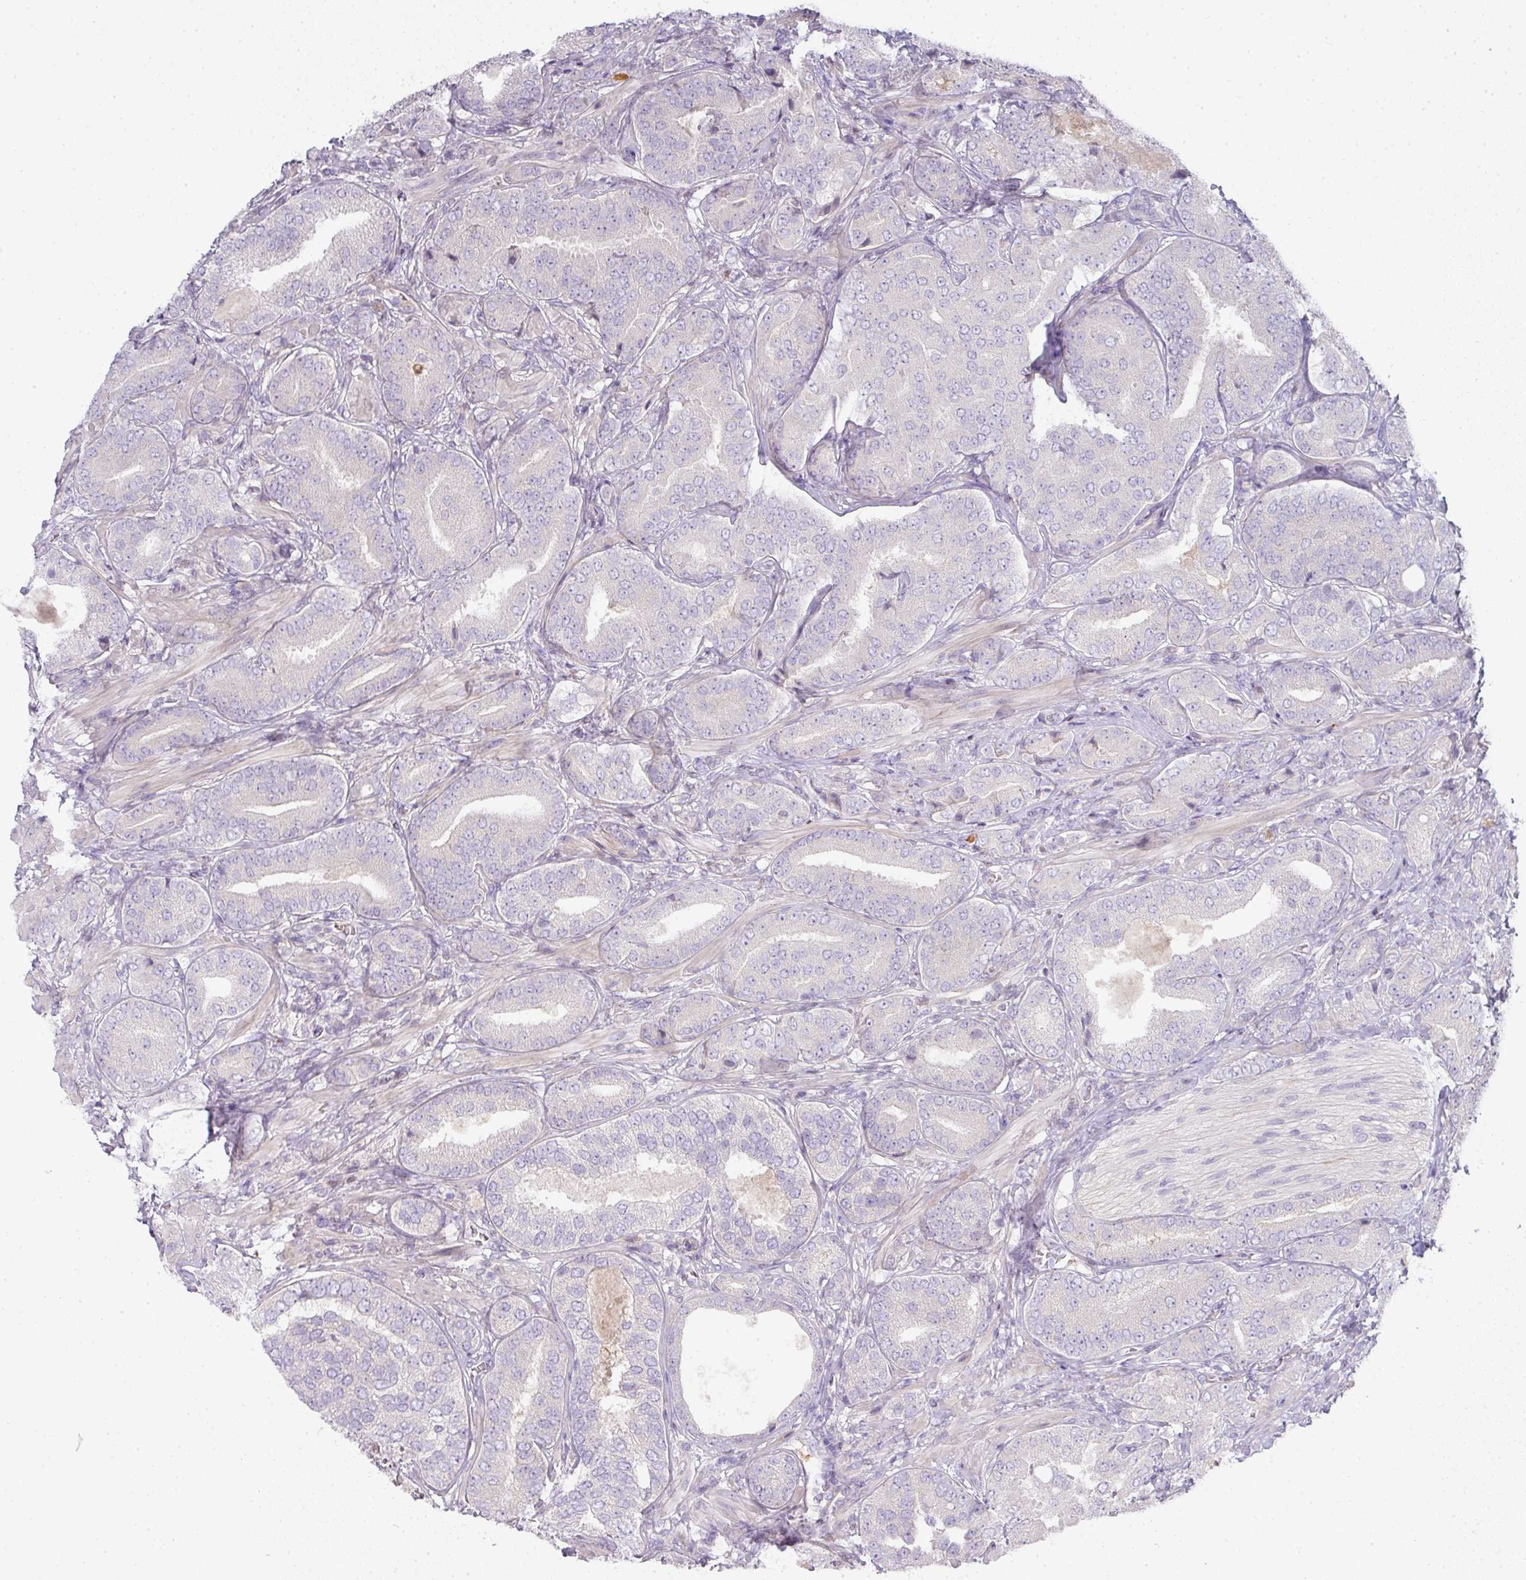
{"staining": {"intensity": "negative", "quantity": "none", "location": "none"}, "tissue": "prostate cancer", "cell_type": "Tumor cells", "image_type": "cancer", "snomed": [{"axis": "morphology", "description": "Adenocarcinoma, High grade"}, {"axis": "topography", "description": "Prostate"}], "caption": "Immunohistochemistry (IHC) histopathology image of prostate cancer stained for a protein (brown), which demonstrates no expression in tumor cells.", "gene": "HHEX", "patient": {"sex": "male", "age": 63}}